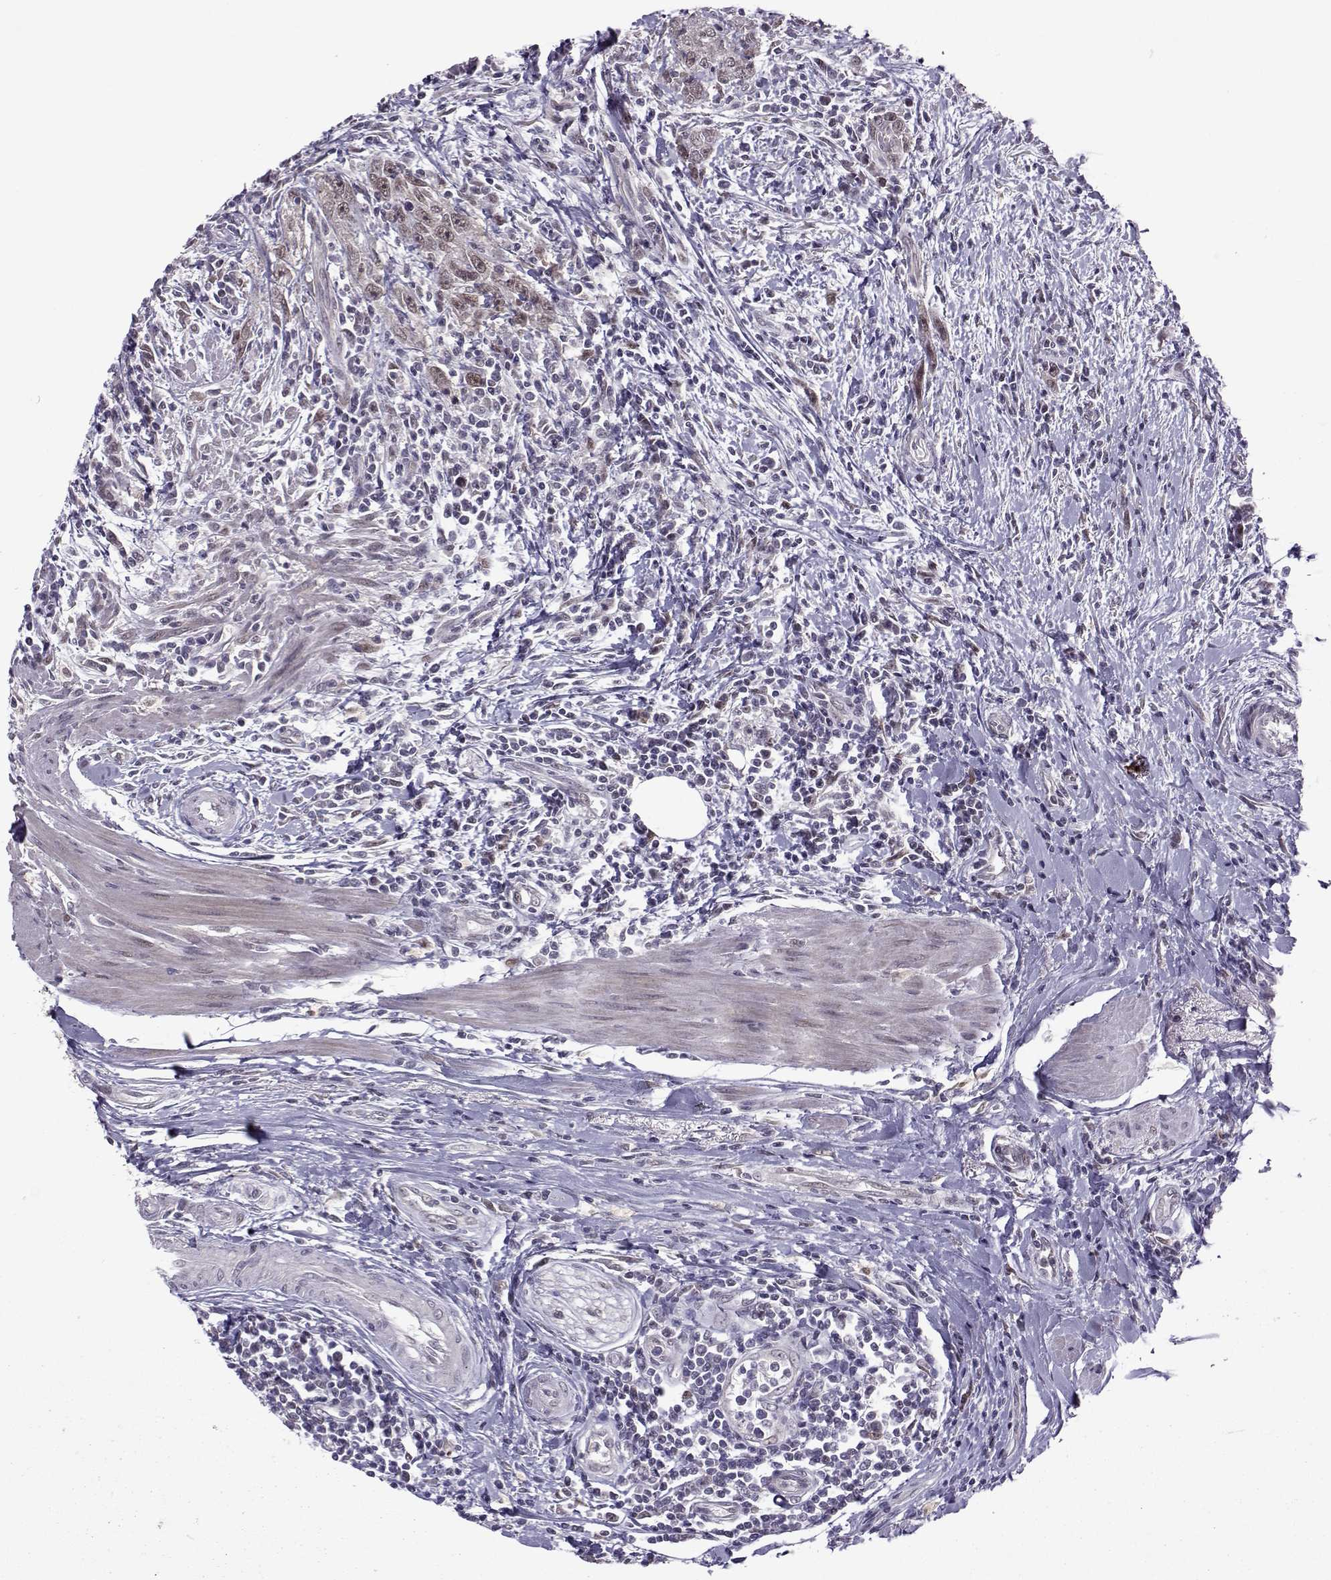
{"staining": {"intensity": "weak", "quantity": "<25%", "location": "cytoplasmic/membranous"}, "tissue": "urothelial cancer", "cell_type": "Tumor cells", "image_type": "cancer", "snomed": [{"axis": "morphology", "description": "Urothelial carcinoma, High grade"}, {"axis": "topography", "description": "Urinary bladder"}], "caption": "Immunohistochemical staining of urothelial carcinoma (high-grade) exhibits no significant positivity in tumor cells.", "gene": "CDK4", "patient": {"sex": "male", "age": 83}}